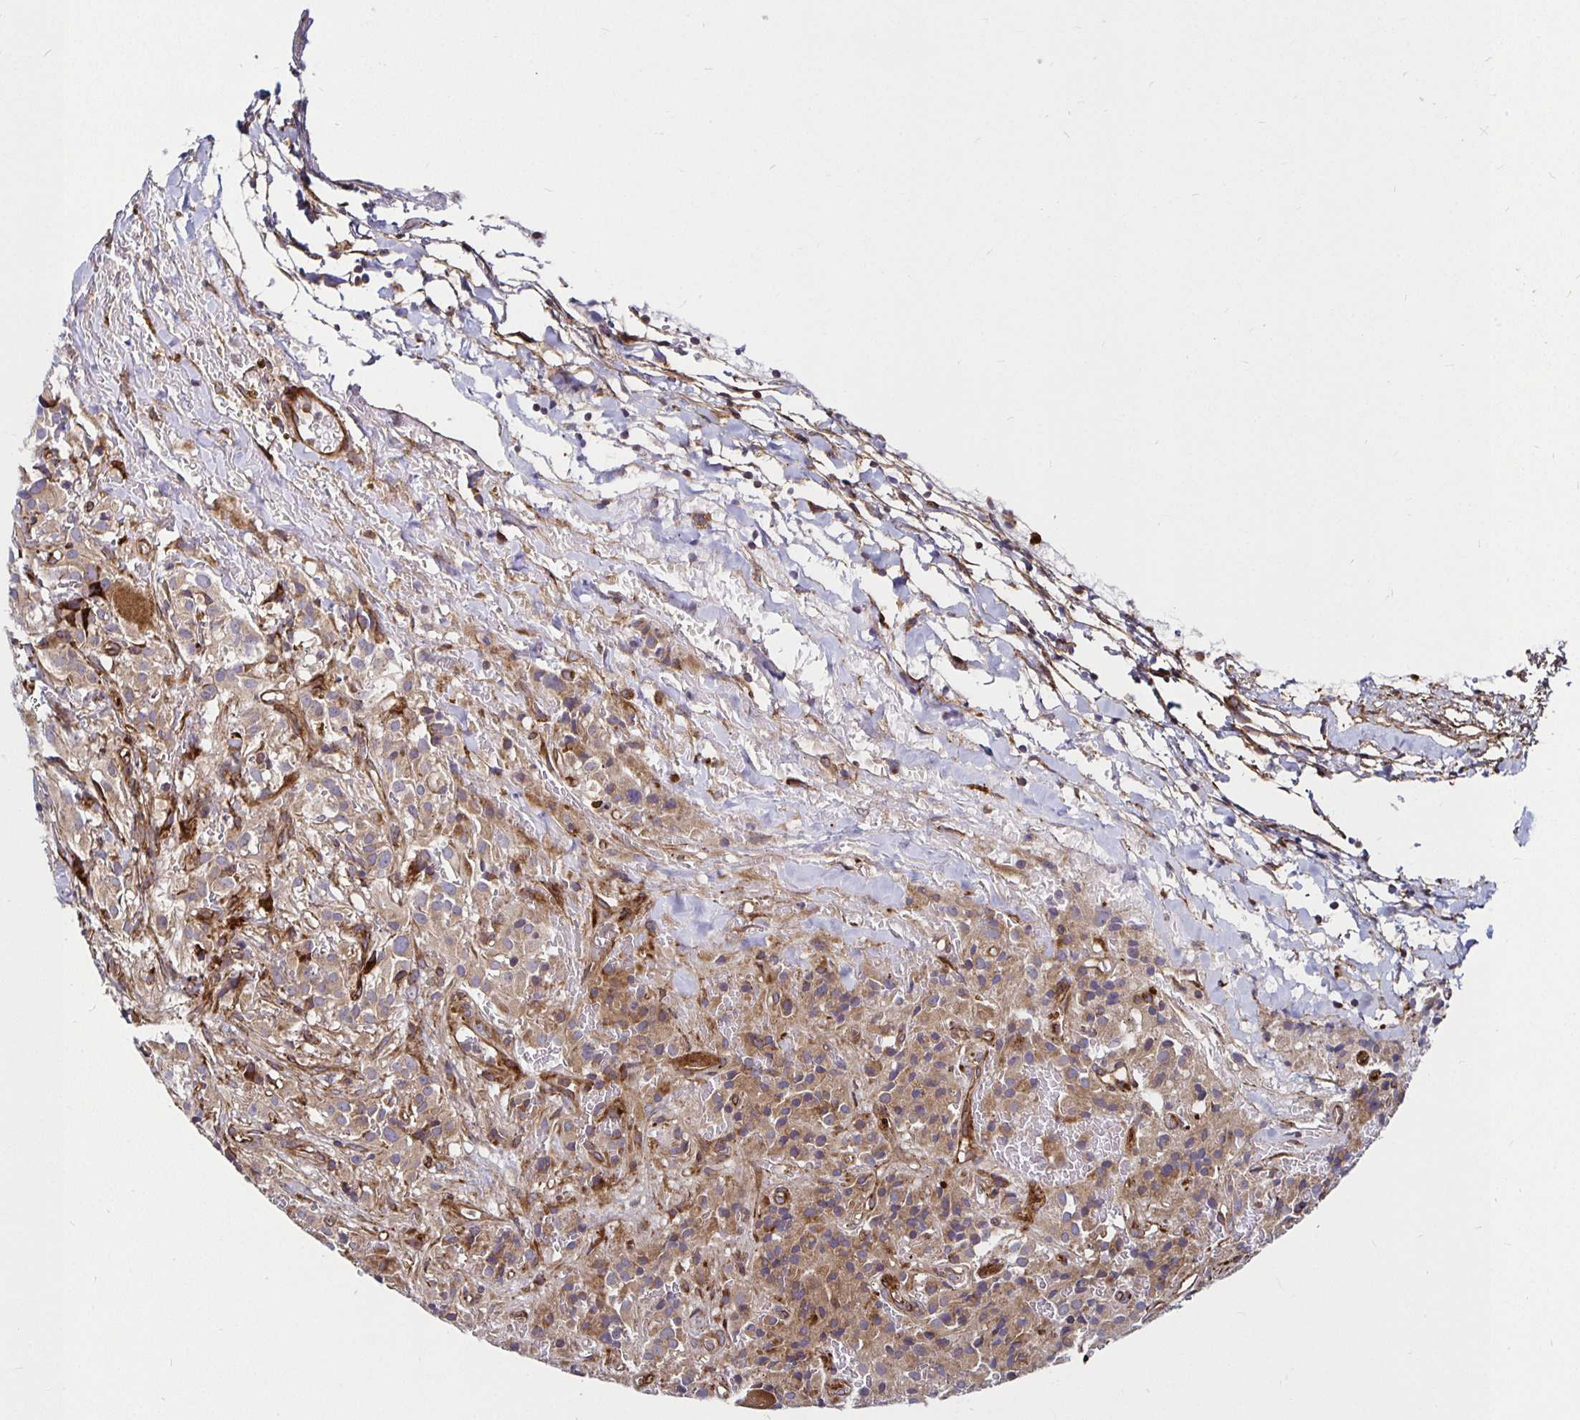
{"staining": {"intensity": "moderate", "quantity": ">75%", "location": "cytoplasmic/membranous"}, "tissue": "glioma", "cell_type": "Tumor cells", "image_type": "cancer", "snomed": [{"axis": "morphology", "description": "Glioma, malignant, Low grade"}, {"axis": "topography", "description": "Brain"}], "caption": "IHC histopathology image of glioma stained for a protein (brown), which reveals medium levels of moderate cytoplasmic/membranous staining in about >75% of tumor cells.", "gene": "SMYD3", "patient": {"sex": "male", "age": 42}}